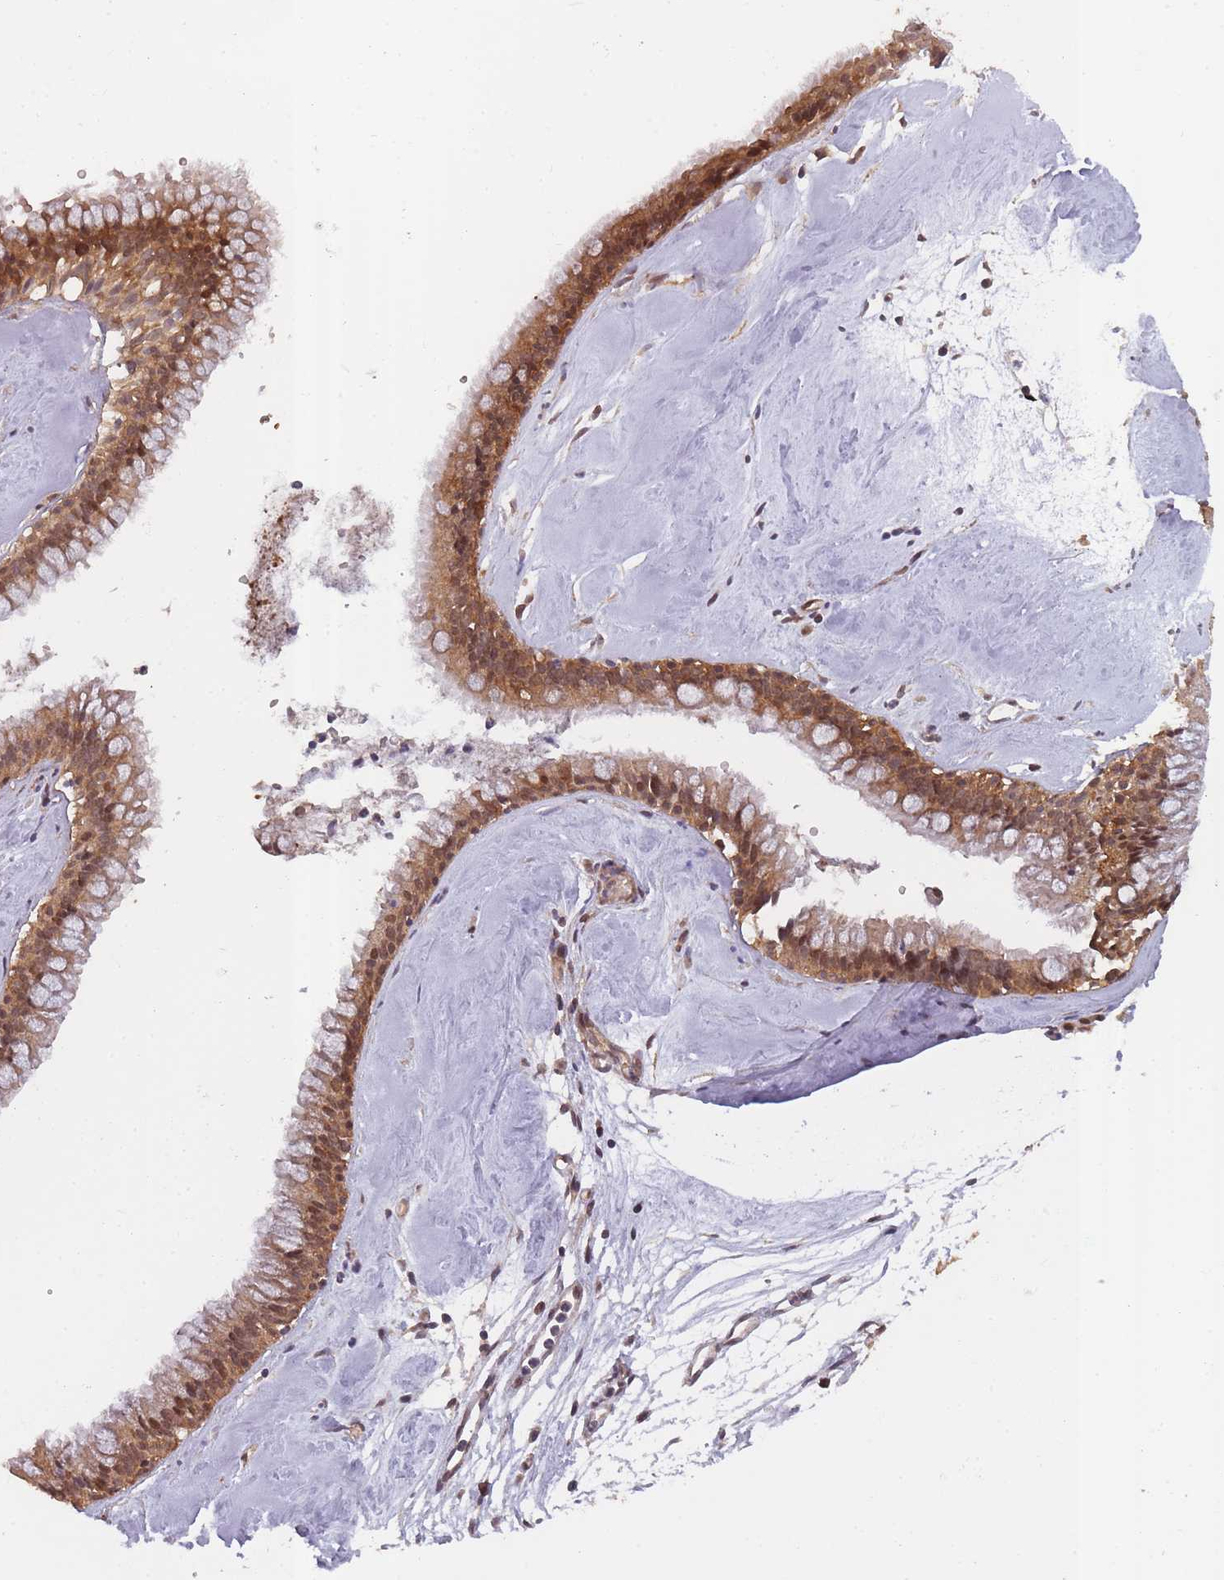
{"staining": {"intensity": "strong", "quantity": ">75%", "location": "cytoplasmic/membranous,nuclear"}, "tissue": "nasopharynx", "cell_type": "Respiratory epithelial cells", "image_type": "normal", "snomed": [{"axis": "morphology", "description": "Normal tissue, NOS"}, {"axis": "topography", "description": "Nasopharynx"}], "caption": "Immunohistochemical staining of benign human nasopharynx demonstrates strong cytoplasmic/membranous,nuclear protein expression in approximately >75% of respiratory epithelial cells.", "gene": "PPP6R3", "patient": {"sex": "male", "age": 65}}